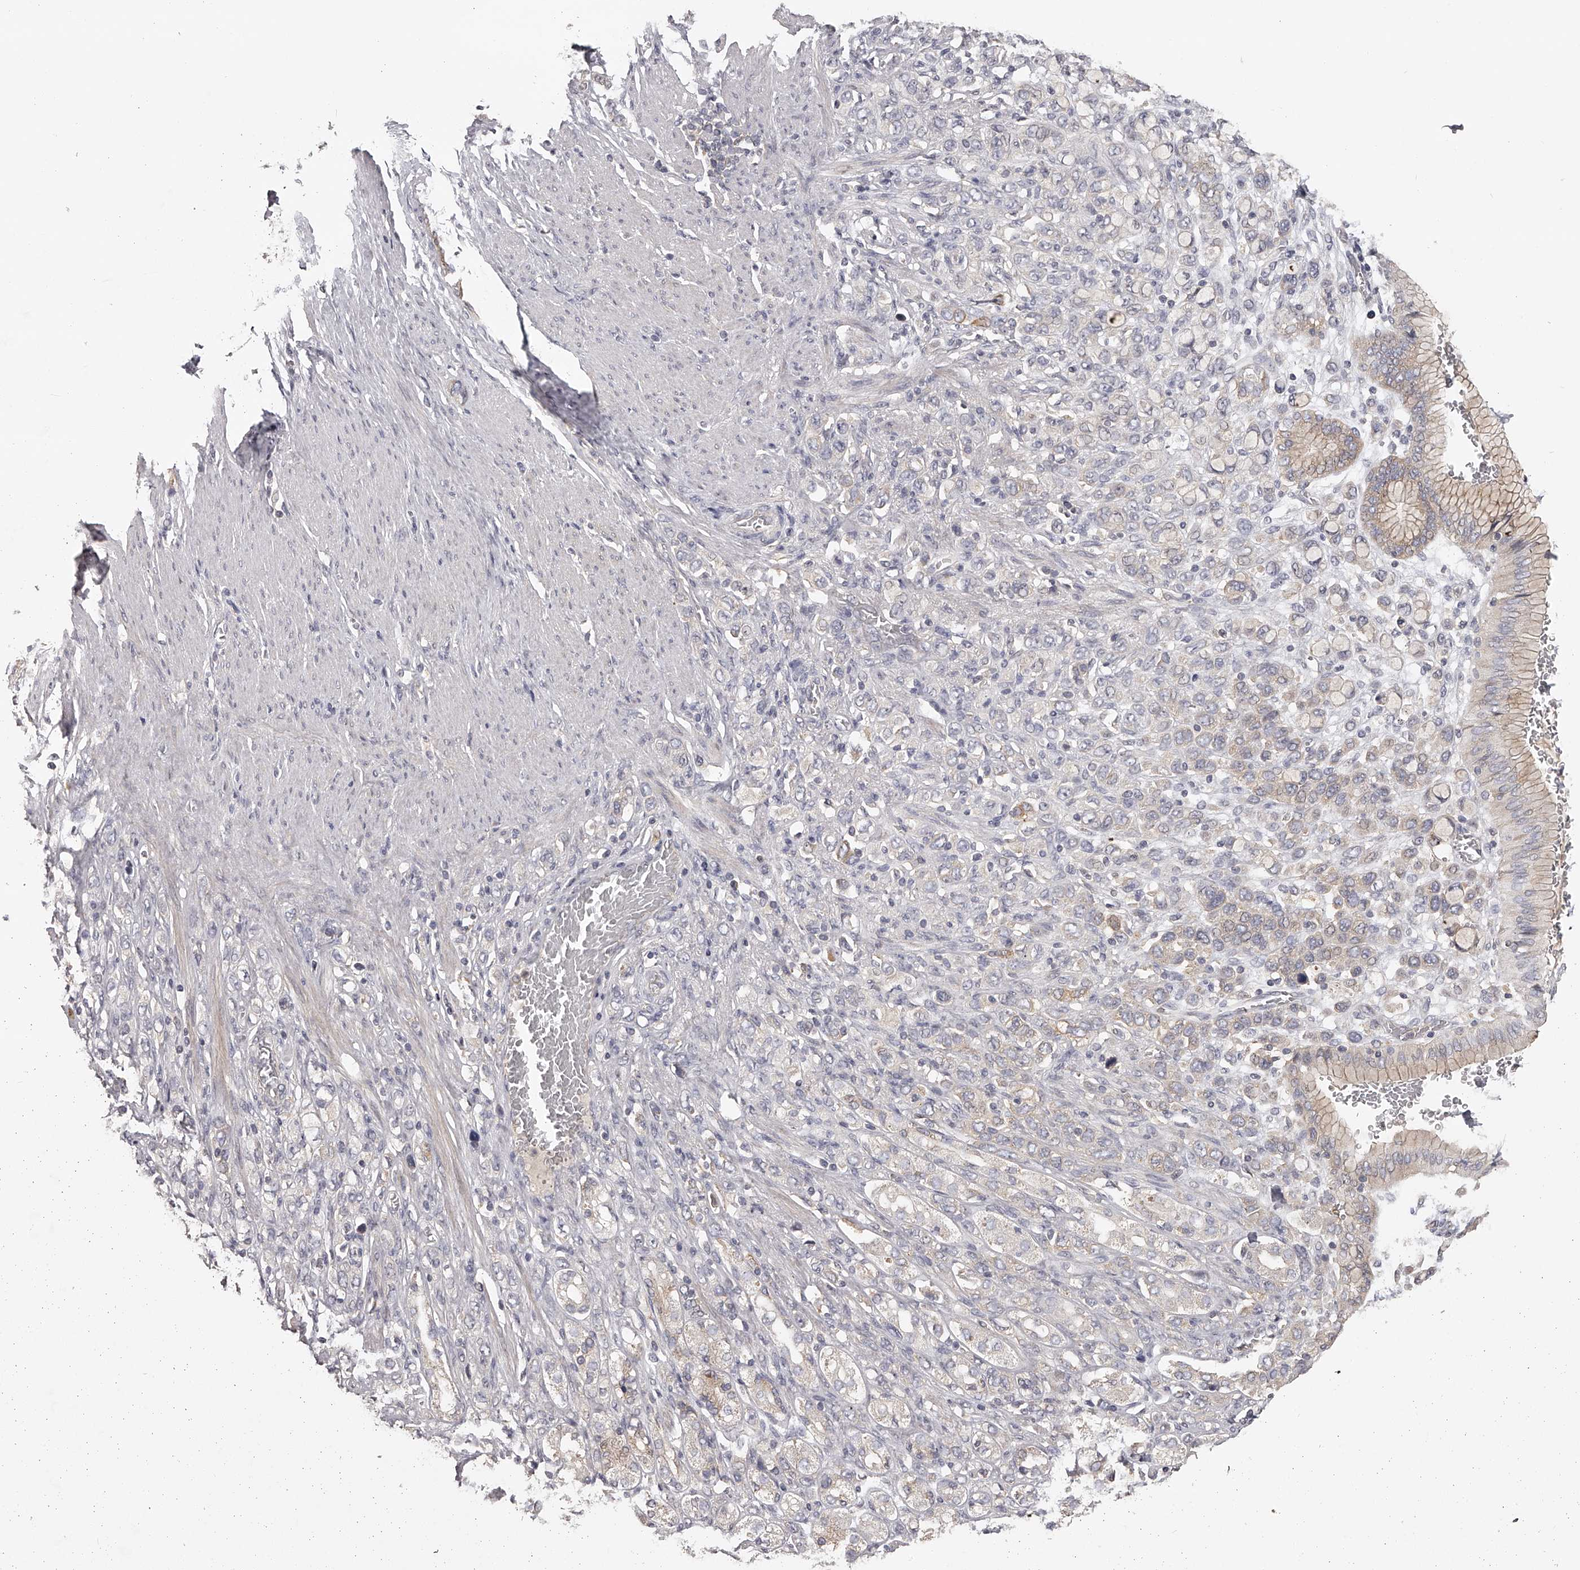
{"staining": {"intensity": "weak", "quantity": "<25%", "location": "cytoplasmic/membranous"}, "tissue": "stomach cancer", "cell_type": "Tumor cells", "image_type": "cancer", "snomed": [{"axis": "morphology", "description": "Adenocarcinoma, NOS"}, {"axis": "topography", "description": "Stomach"}], "caption": "Immunohistochemical staining of human stomach cancer (adenocarcinoma) displays no significant expression in tumor cells. Nuclei are stained in blue.", "gene": "TNN", "patient": {"sex": "female", "age": 65}}